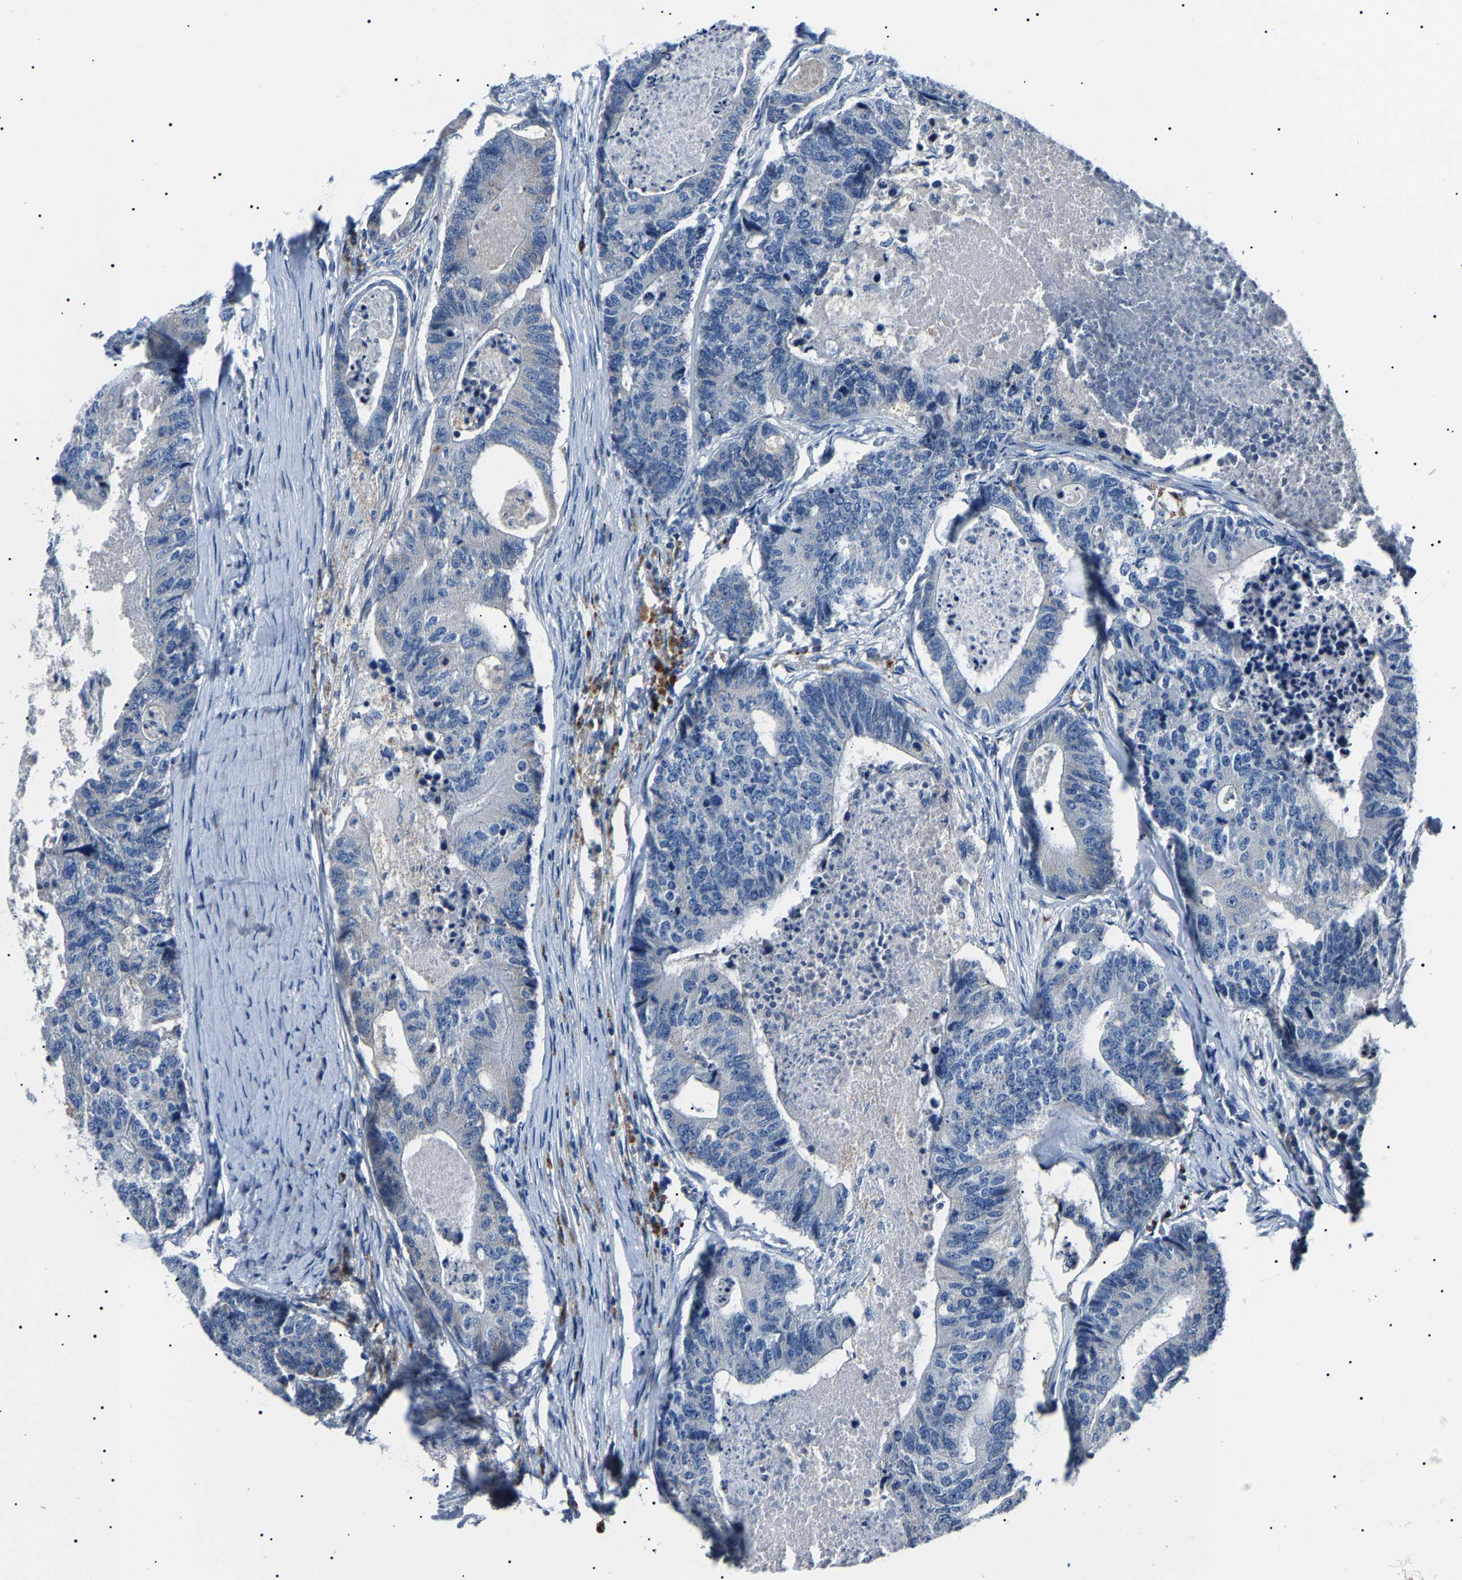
{"staining": {"intensity": "negative", "quantity": "none", "location": "none"}, "tissue": "colorectal cancer", "cell_type": "Tumor cells", "image_type": "cancer", "snomed": [{"axis": "morphology", "description": "Adenocarcinoma, NOS"}, {"axis": "topography", "description": "Colon"}], "caption": "A micrograph of colorectal adenocarcinoma stained for a protein demonstrates no brown staining in tumor cells.", "gene": "KLK15", "patient": {"sex": "female", "age": 67}}